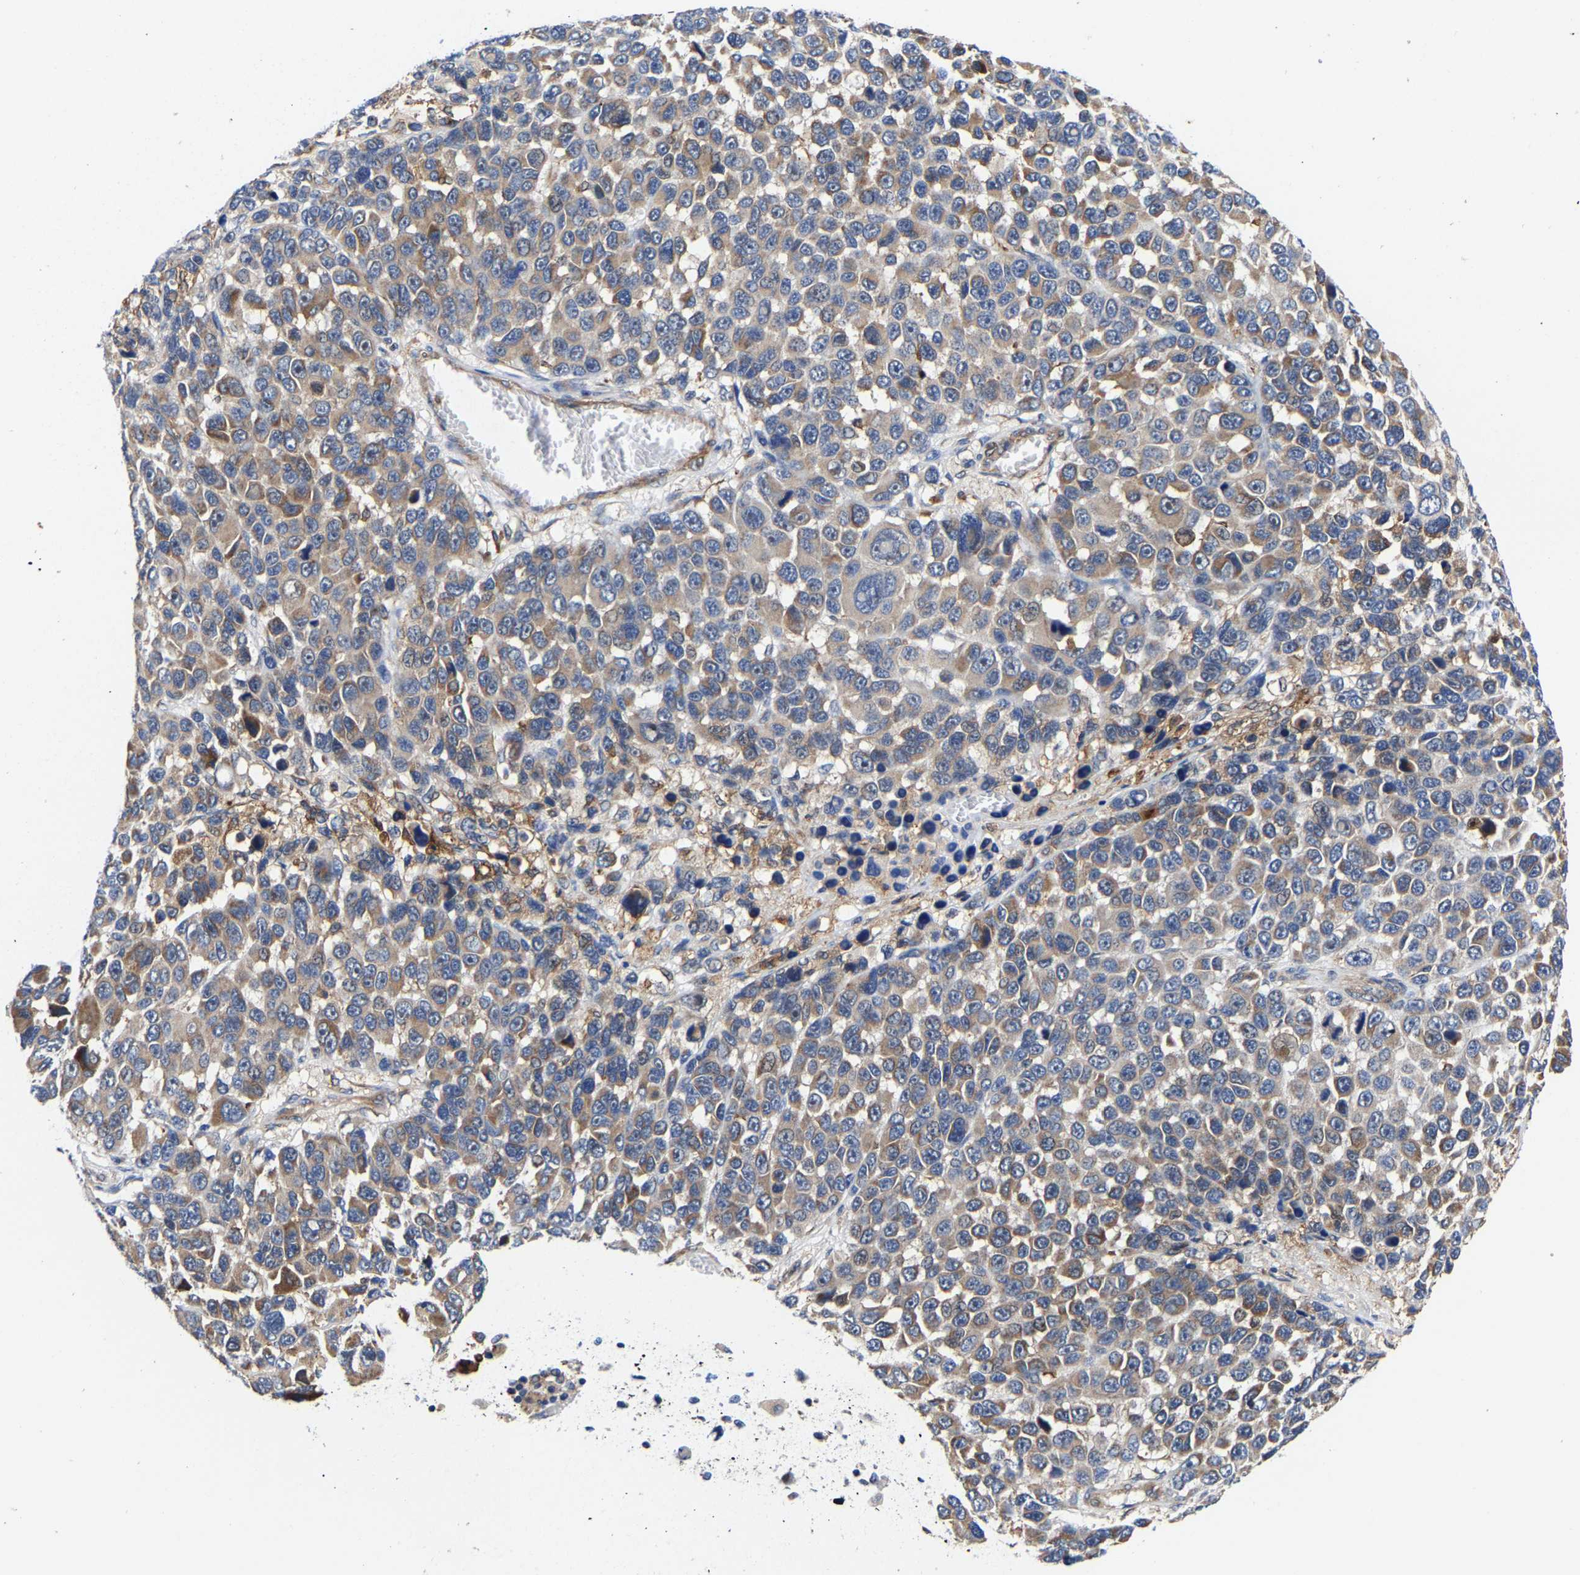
{"staining": {"intensity": "weak", "quantity": ">75%", "location": "cytoplasmic/membranous"}, "tissue": "melanoma", "cell_type": "Tumor cells", "image_type": "cancer", "snomed": [{"axis": "morphology", "description": "Malignant melanoma, NOS"}, {"axis": "topography", "description": "Skin"}], "caption": "A brown stain shows weak cytoplasmic/membranous staining of a protein in human melanoma tumor cells.", "gene": "PFKFB3", "patient": {"sex": "male", "age": 53}}